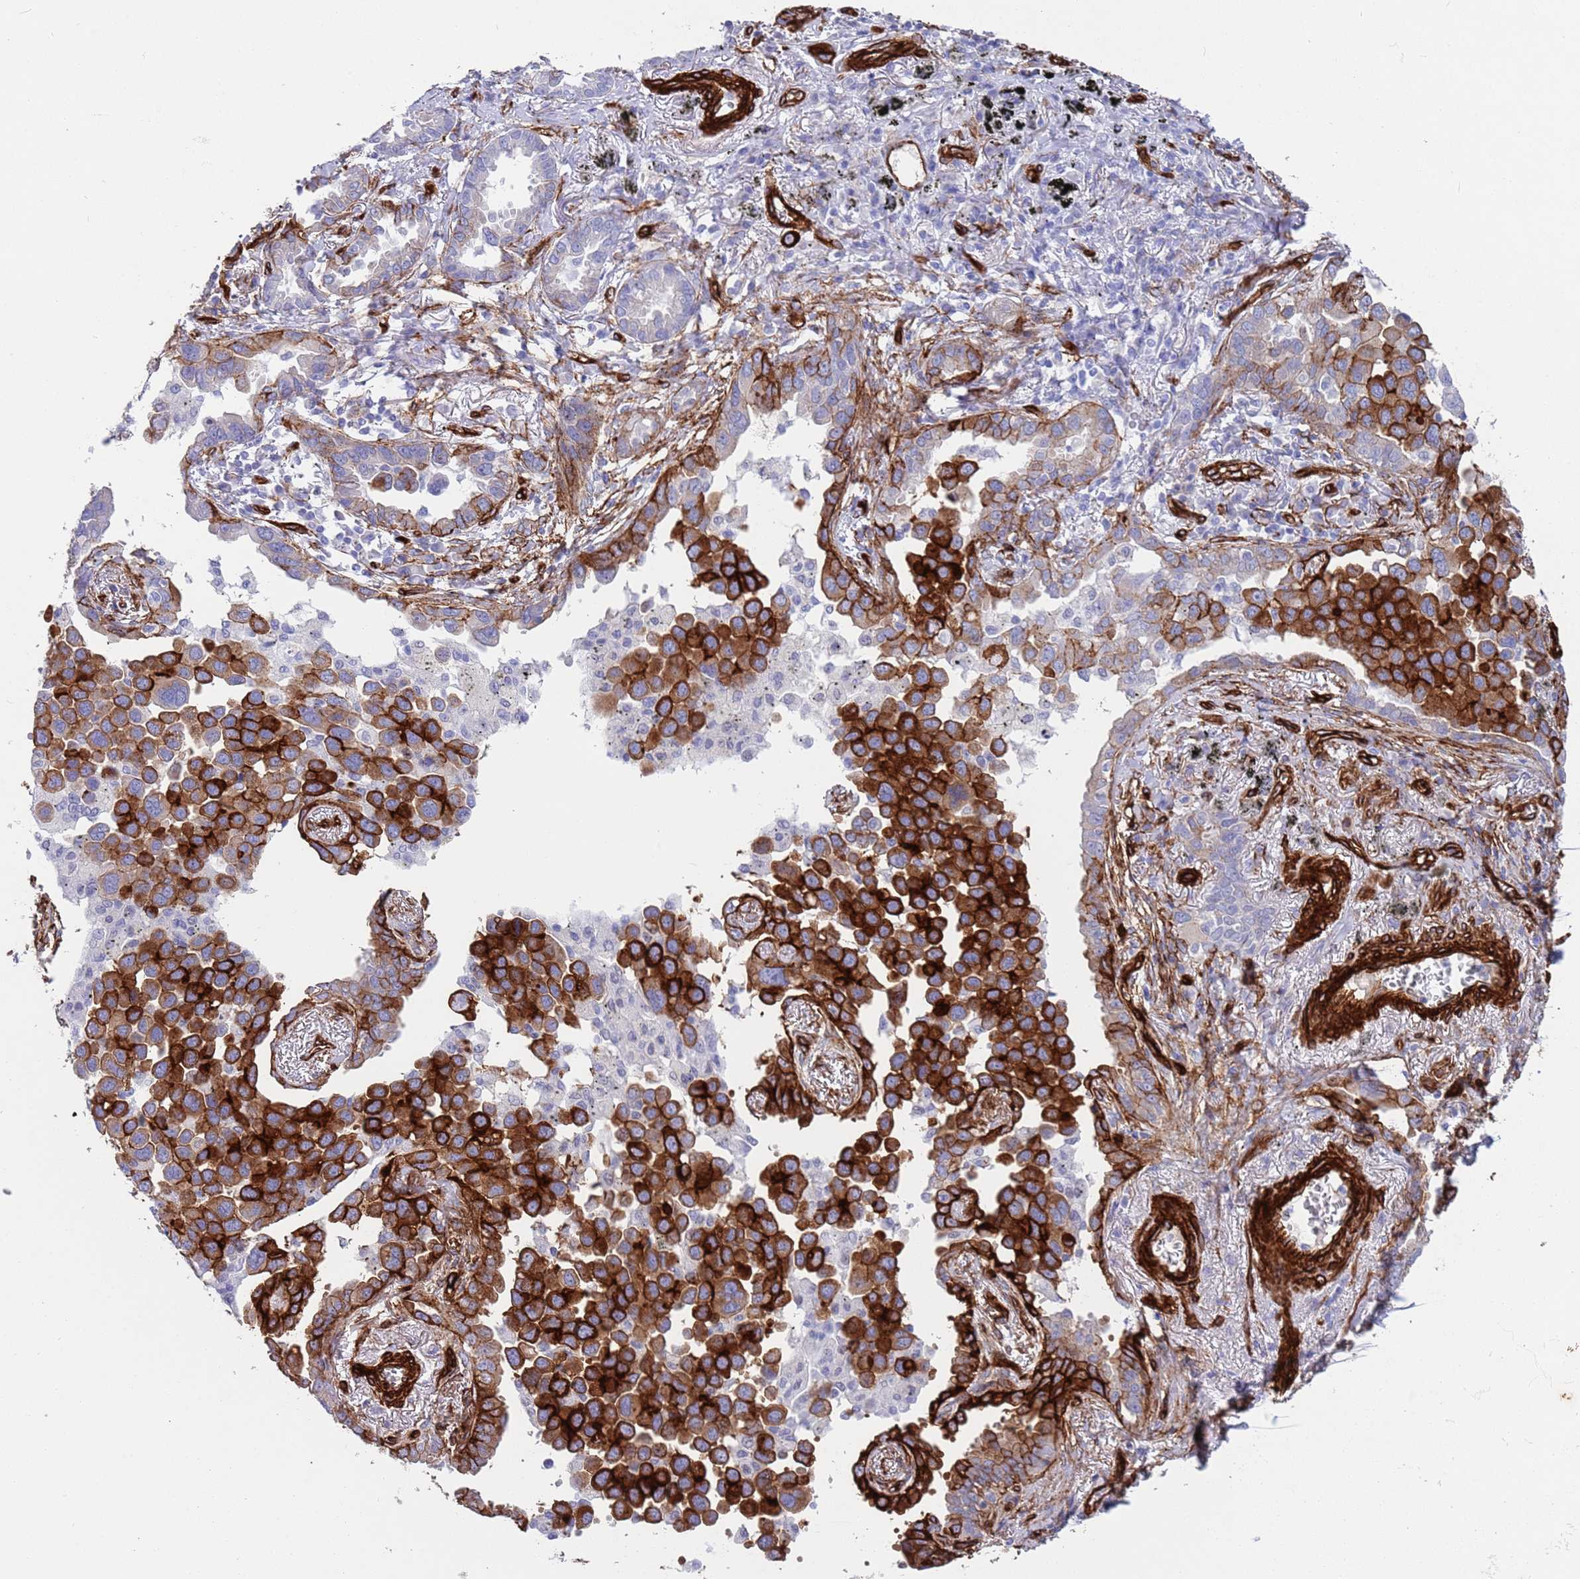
{"staining": {"intensity": "strong", "quantity": "25%-75%", "location": "cytoplasmic/membranous"}, "tissue": "lung cancer", "cell_type": "Tumor cells", "image_type": "cancer", "snomed": [{"axis": "morphology", "description": "Adenocarcinoma, NOS"}, {"axis": "topography", "description": "Lung"}], "caption": "Protein expression analysis of human adenocarcinoma (lung) reveals strong cytoplasmic/membranous positivity in about 25%-75% of tumor cells.", "gene": "CAV2", "patient": {"sex": "male", "age": 67}}